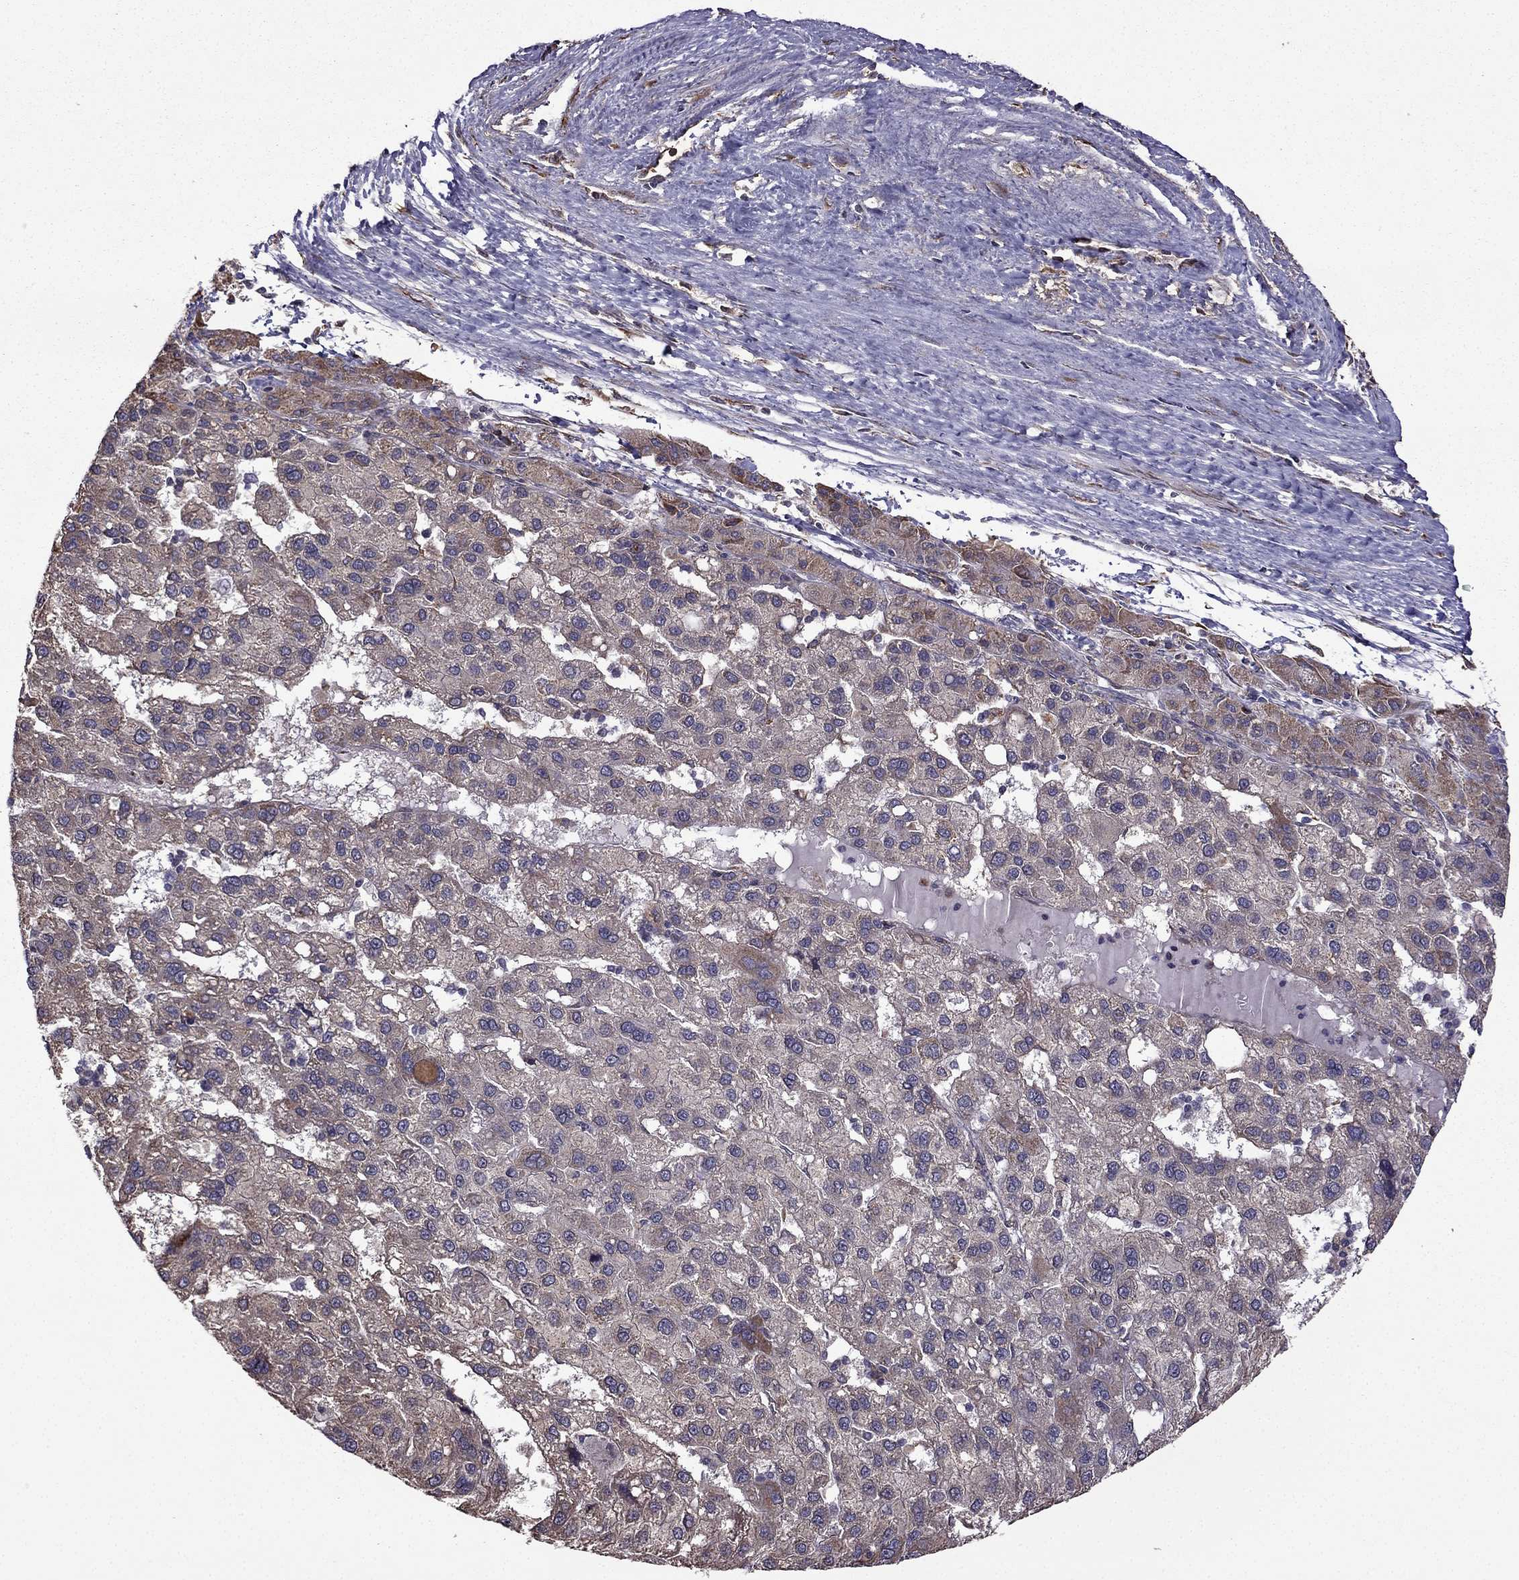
{"staining": {"intensity": "moderate", "quantity": "<25%", "location": "cytoplasmic/membranous"}, "tissue": "liver cancer", "cell_type": "Tumor cells", "image_type": "cancer", "snomed": [{"axis": "morphology", "description": "Carcinoma, Hepatocellular, NOS"}, {"axis": "topography", "description": "Liver"}], "caption": "A brown stain shows moderate cytoplasmic/membranous staining of a protein in human liver hepatocellular carcinoma tumor cells.", "gene": "IKBIP", "patient": {"sex": "female", "age": 82}}